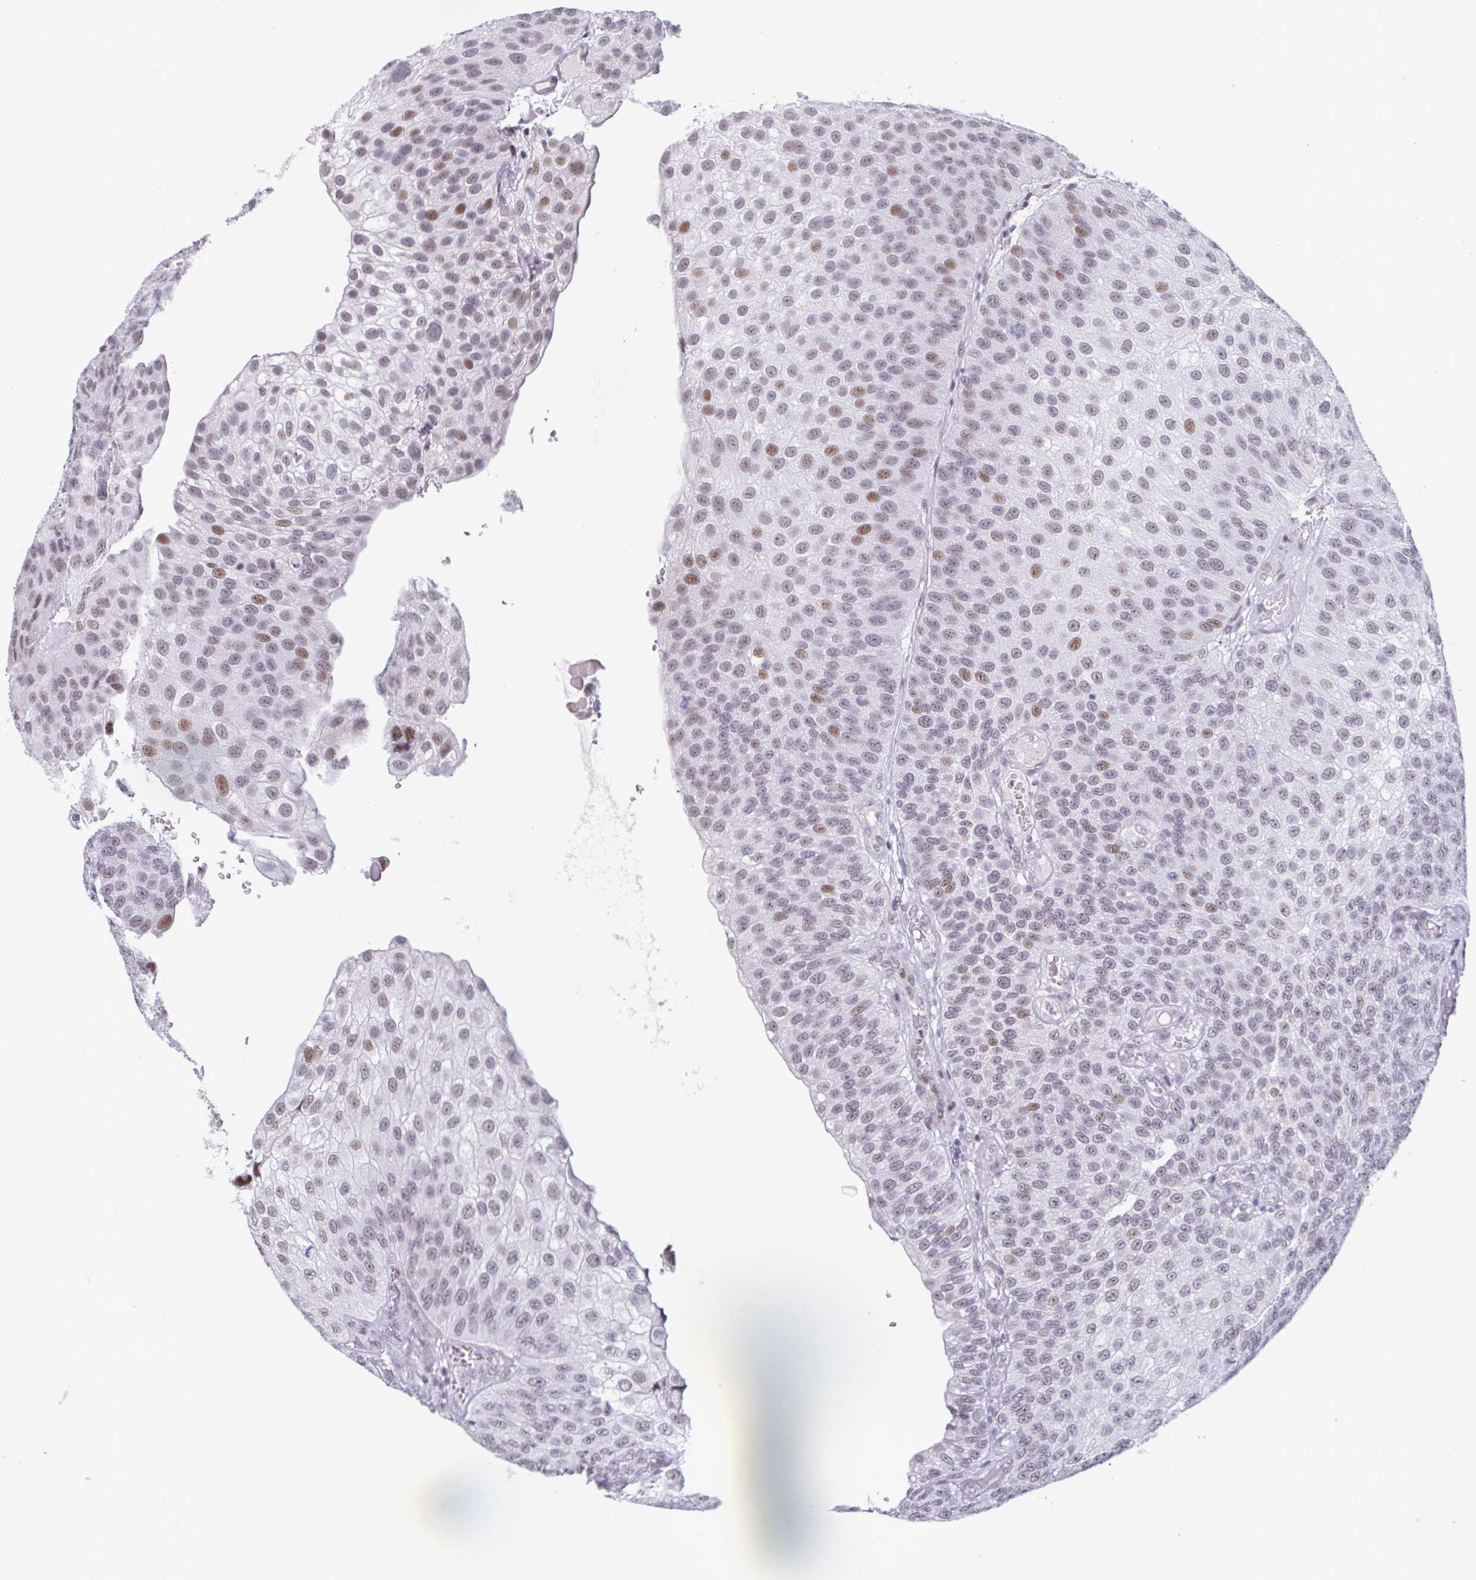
{"staining": {"intensity": "moderate", "quantity": "25%-75%", "location": "nuclear"}, "tissue": "urothelial cancer", "cell_type": "Tumor cells", "image_type": "cancer", "snomed": [{"axis": "morphology", "description": "Urothelial carcinoma, NOS"}, {"axis": "topography", "description": "Urinary bladder"}], "caption": "The histopathology image shows immunohistochemical staining of urothelial cancer. There is moderate nuclear positivity is present in approximately 25%-75% of tumor cells.", "gene": "HSD17B6", "patient": {"sex": "male", "age": 87}}